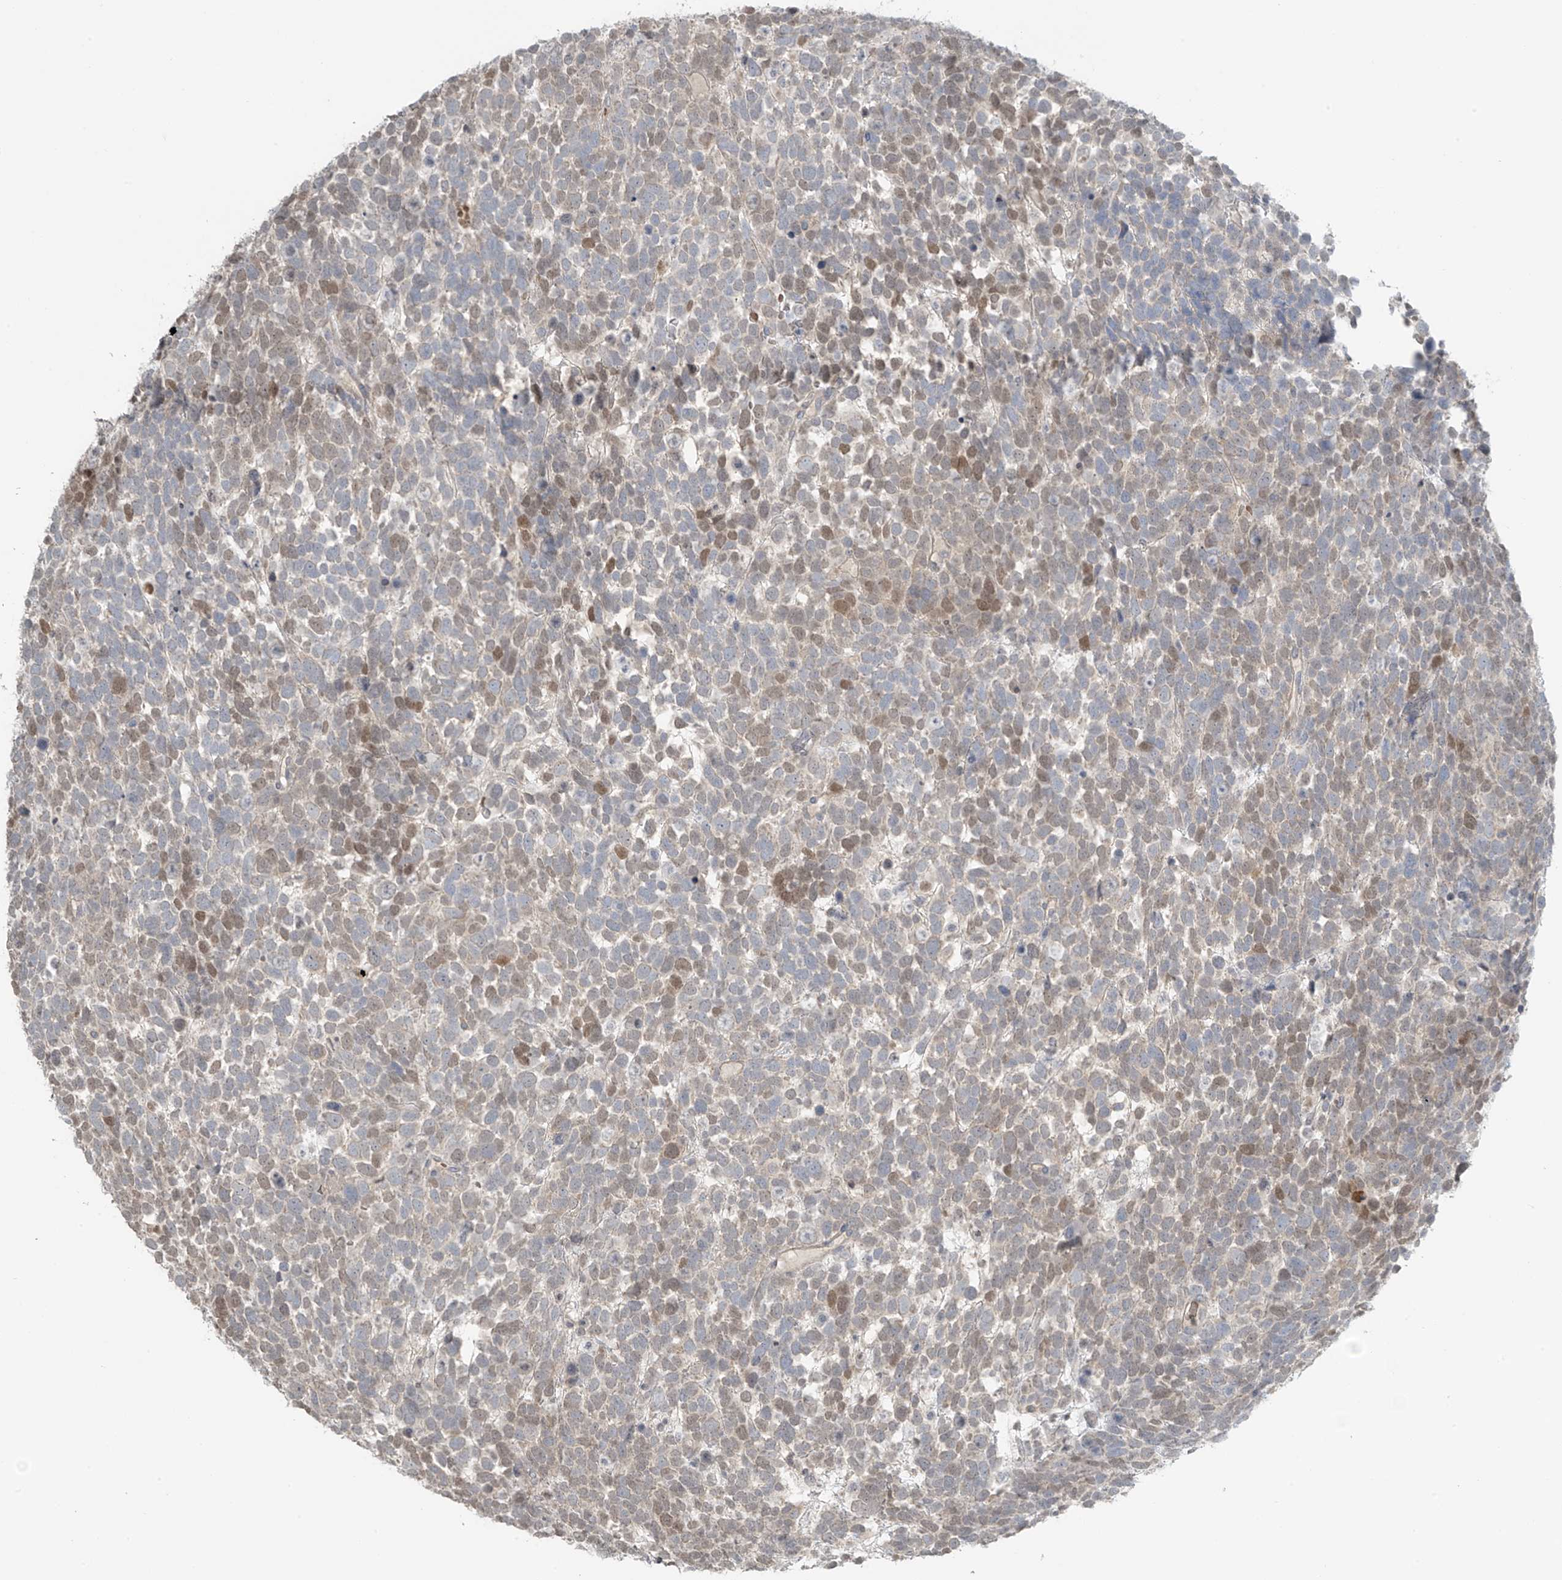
{"staining": {"intensity": "moderate", "quantity": "<25%", "location": "nuclear"}, "tissue": "urothelial cancer", "cell_type": "Tumor cells", "image_type": "cancer", "snomed": [{"axis": "morphology", "description": "Urothelial carcinoma, High grade"}, {"axis": "topography", "description": "Urinary bladder"}], "caption": "This is a photomicrograph of immunohistochemistry staining of urothelial carcinoma (high-grade), which shows moderate positivity in the nuclear of tumor cells.", "gene": "HOXA11", "patient": {"sex": "female", "age": 82}}